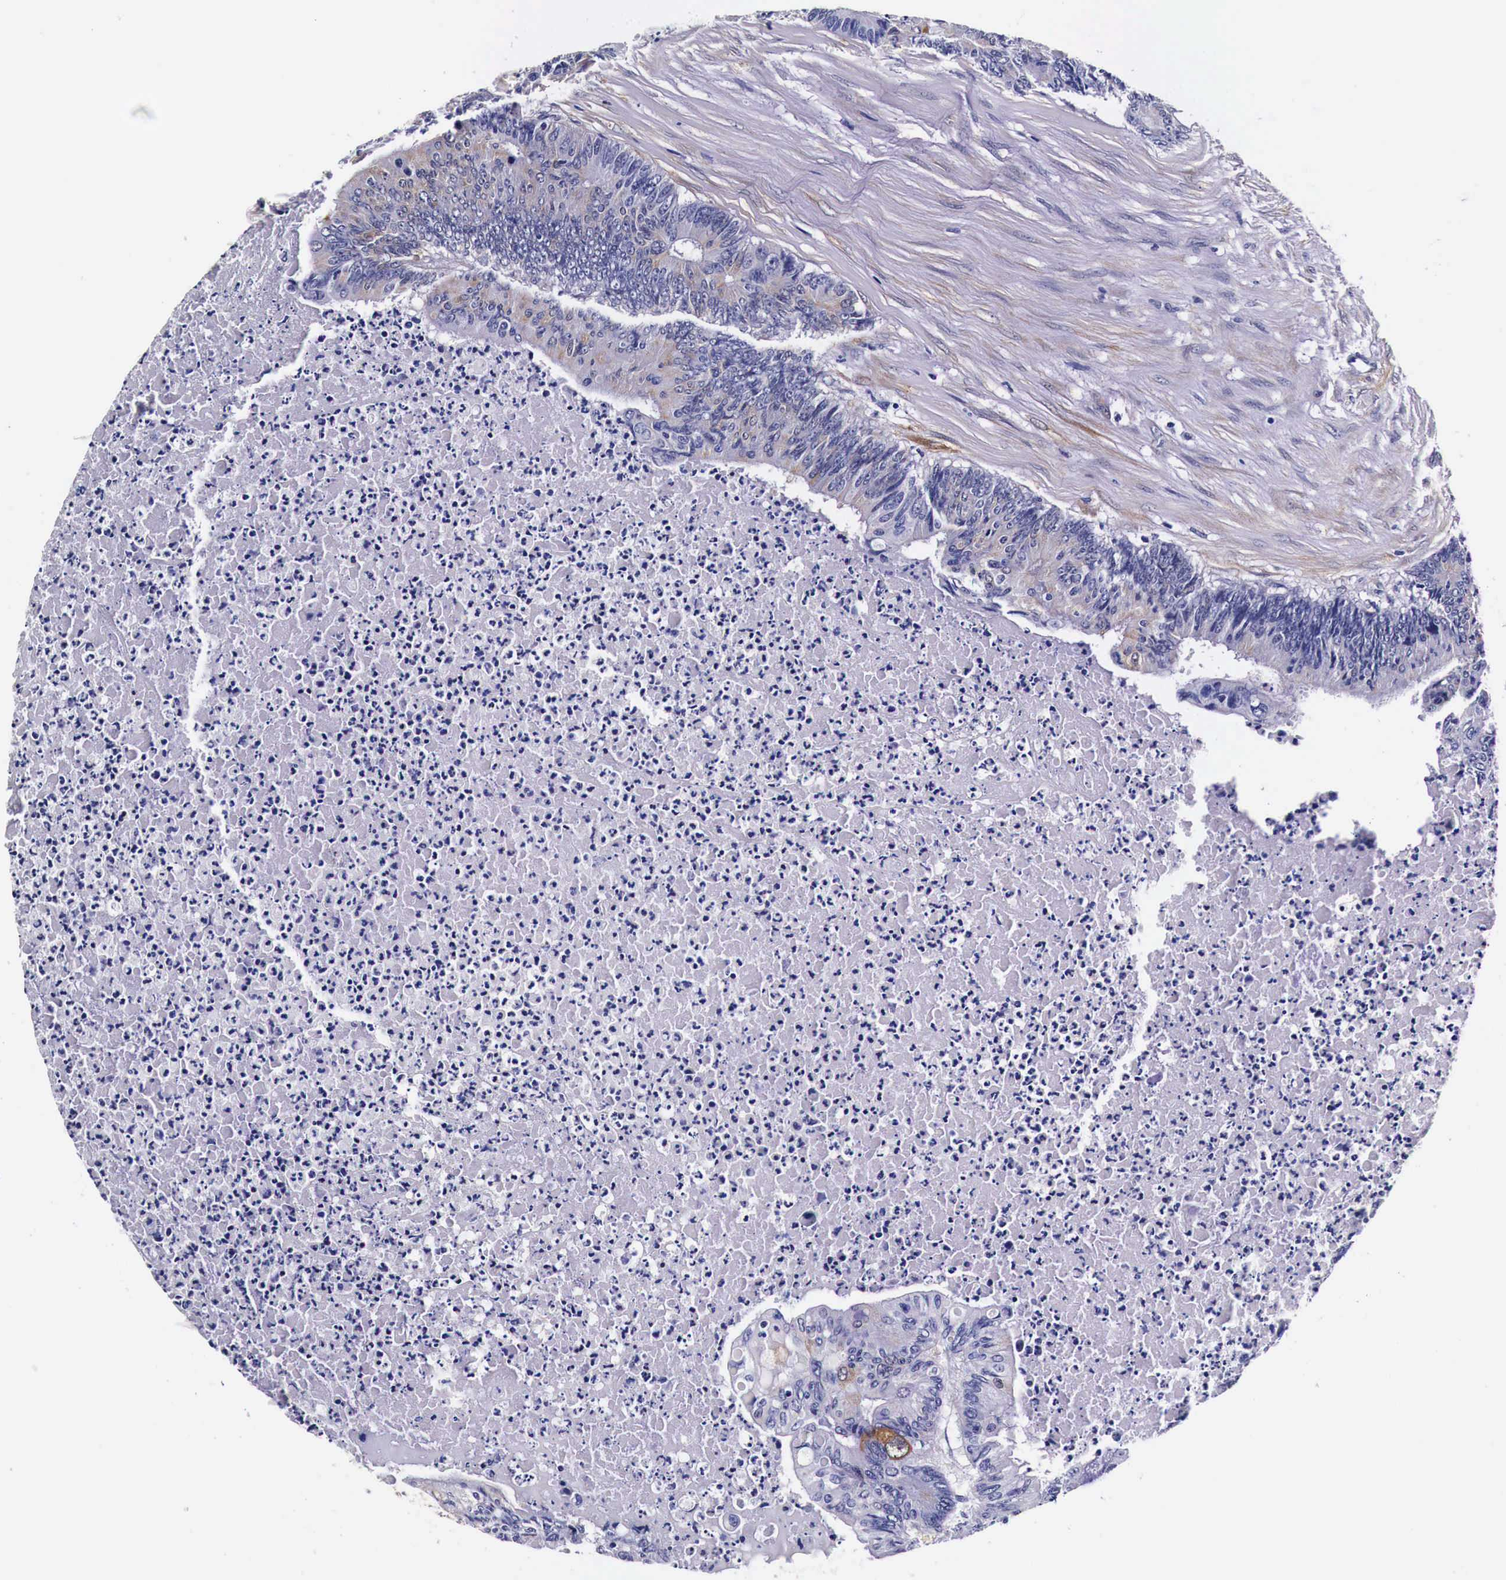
{"staining": {"intensity": "moderate", "quantity": "<25%", "location": "cytoplasmic/membranous"}, "tissue": "colorectal cancer", "cell_type": "Tumor cells", "image_type": "cancer", "snomed": [{"axis": "morphology", "description": "Adenocarcinoma, NOS"}, {"axis": "topography", "description": "Colon"}], "caption": "Adenocarcinoma (colorectal) stained with IHC exhibits moderate cytoplasmic/membranous expression in about <25% of tumor cells.", "gene": "HSPB1", "patient": {"sex": "male", "age": 65}}